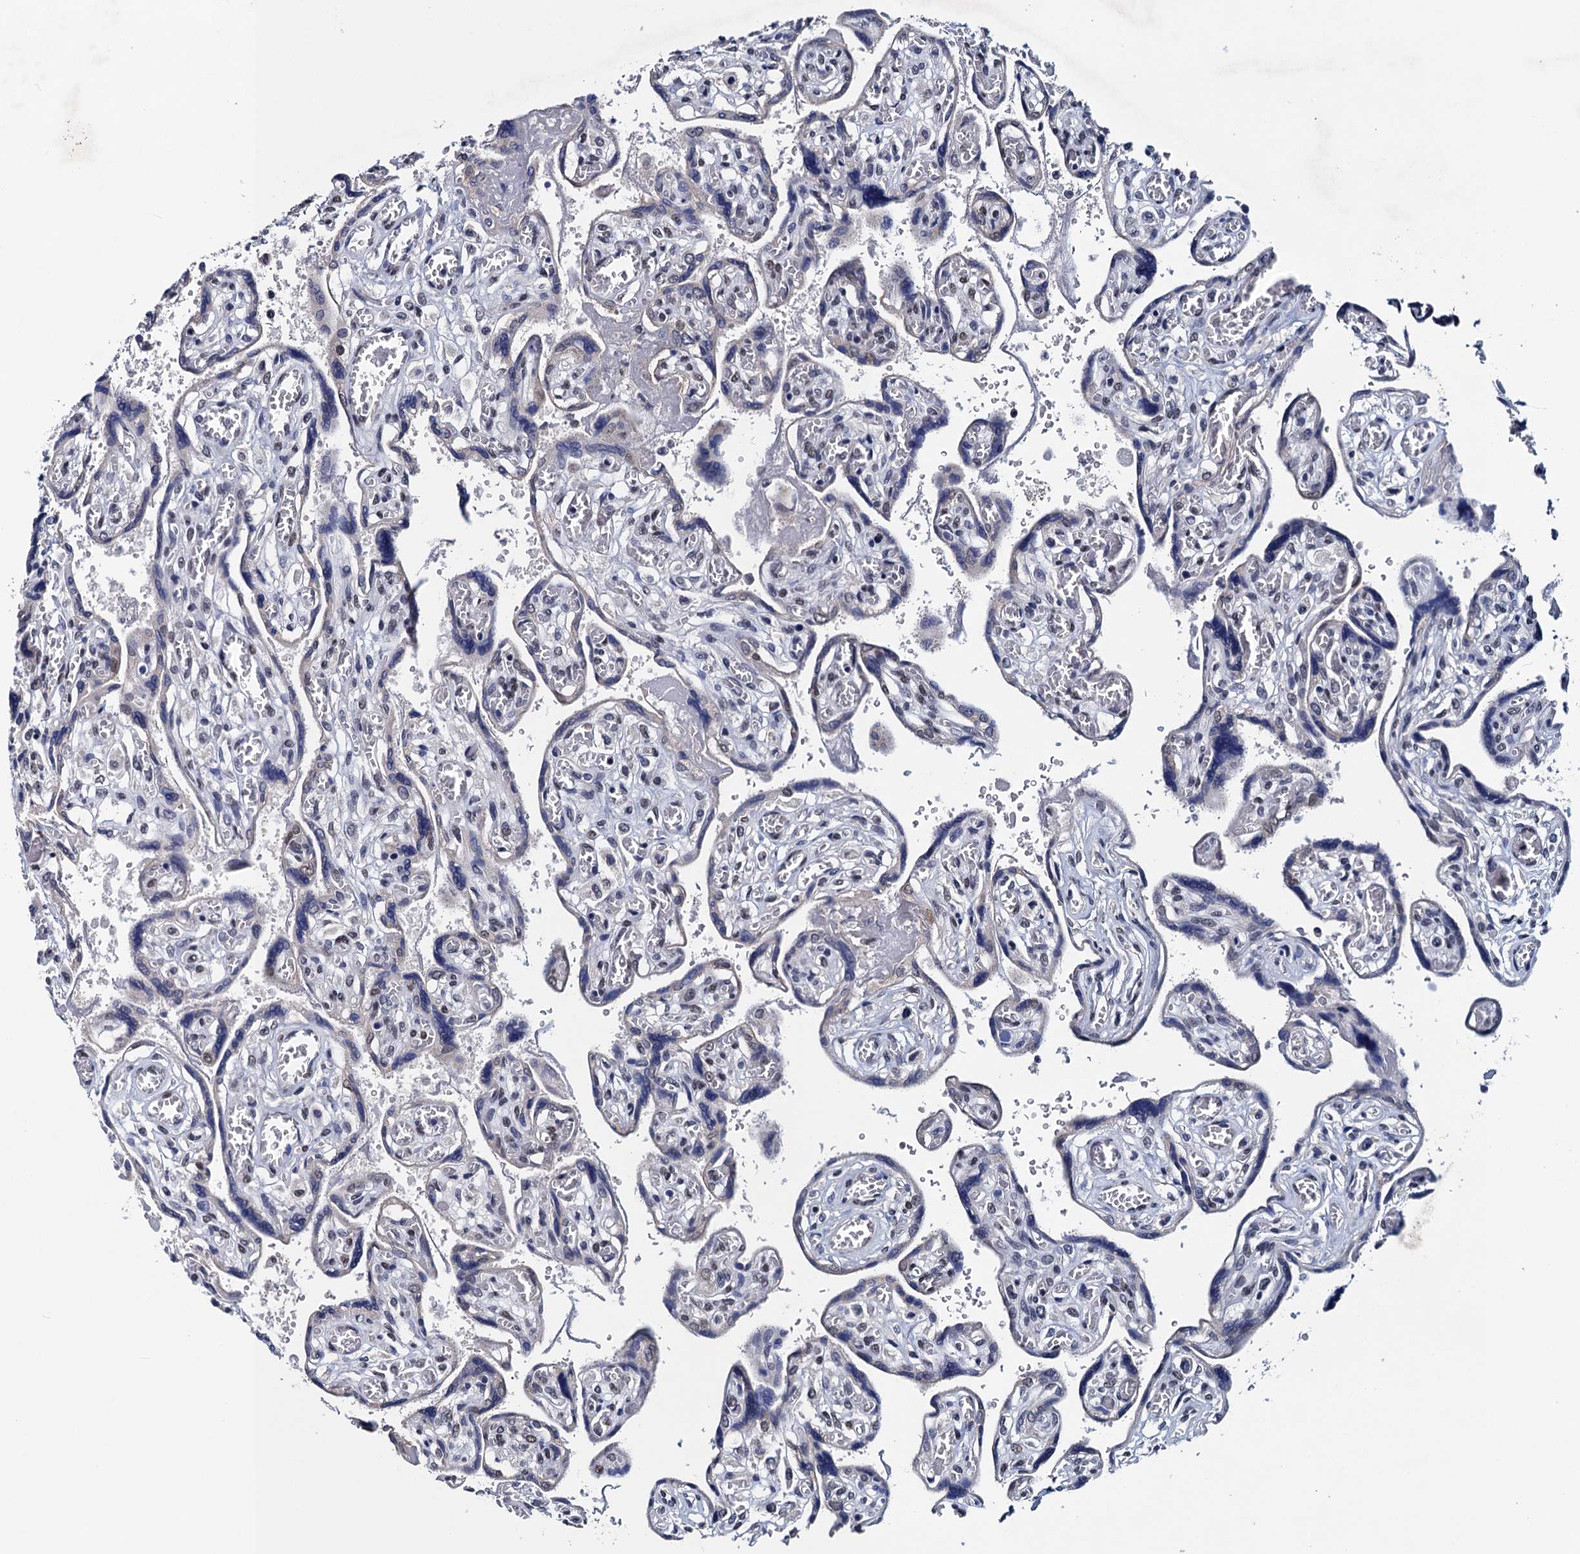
{"staining": {"intensity": "moderate", "quantity": "<25%", "location": "nuclear"}, "tissue": "placenta", "cell_type": "Trophoblastic cells", "image_type": "normal", "snomed": [{"axis": "morphology", "description": "Normal tissue, NOS"}, {"axis": "topography", "description": "Placenta"}], "caption": "Protein staining of benign placenta demonstrates moderate nuclear positivity in about <25% of trophoblastic cells. The staining was performed using DAB to visualize the protein expression in brown, while the nuclei were stained in blue with hematoxylin (Magnification: 20x).", "gene": "FNBP4", "patient": {"sex": "female", "age": 39}}